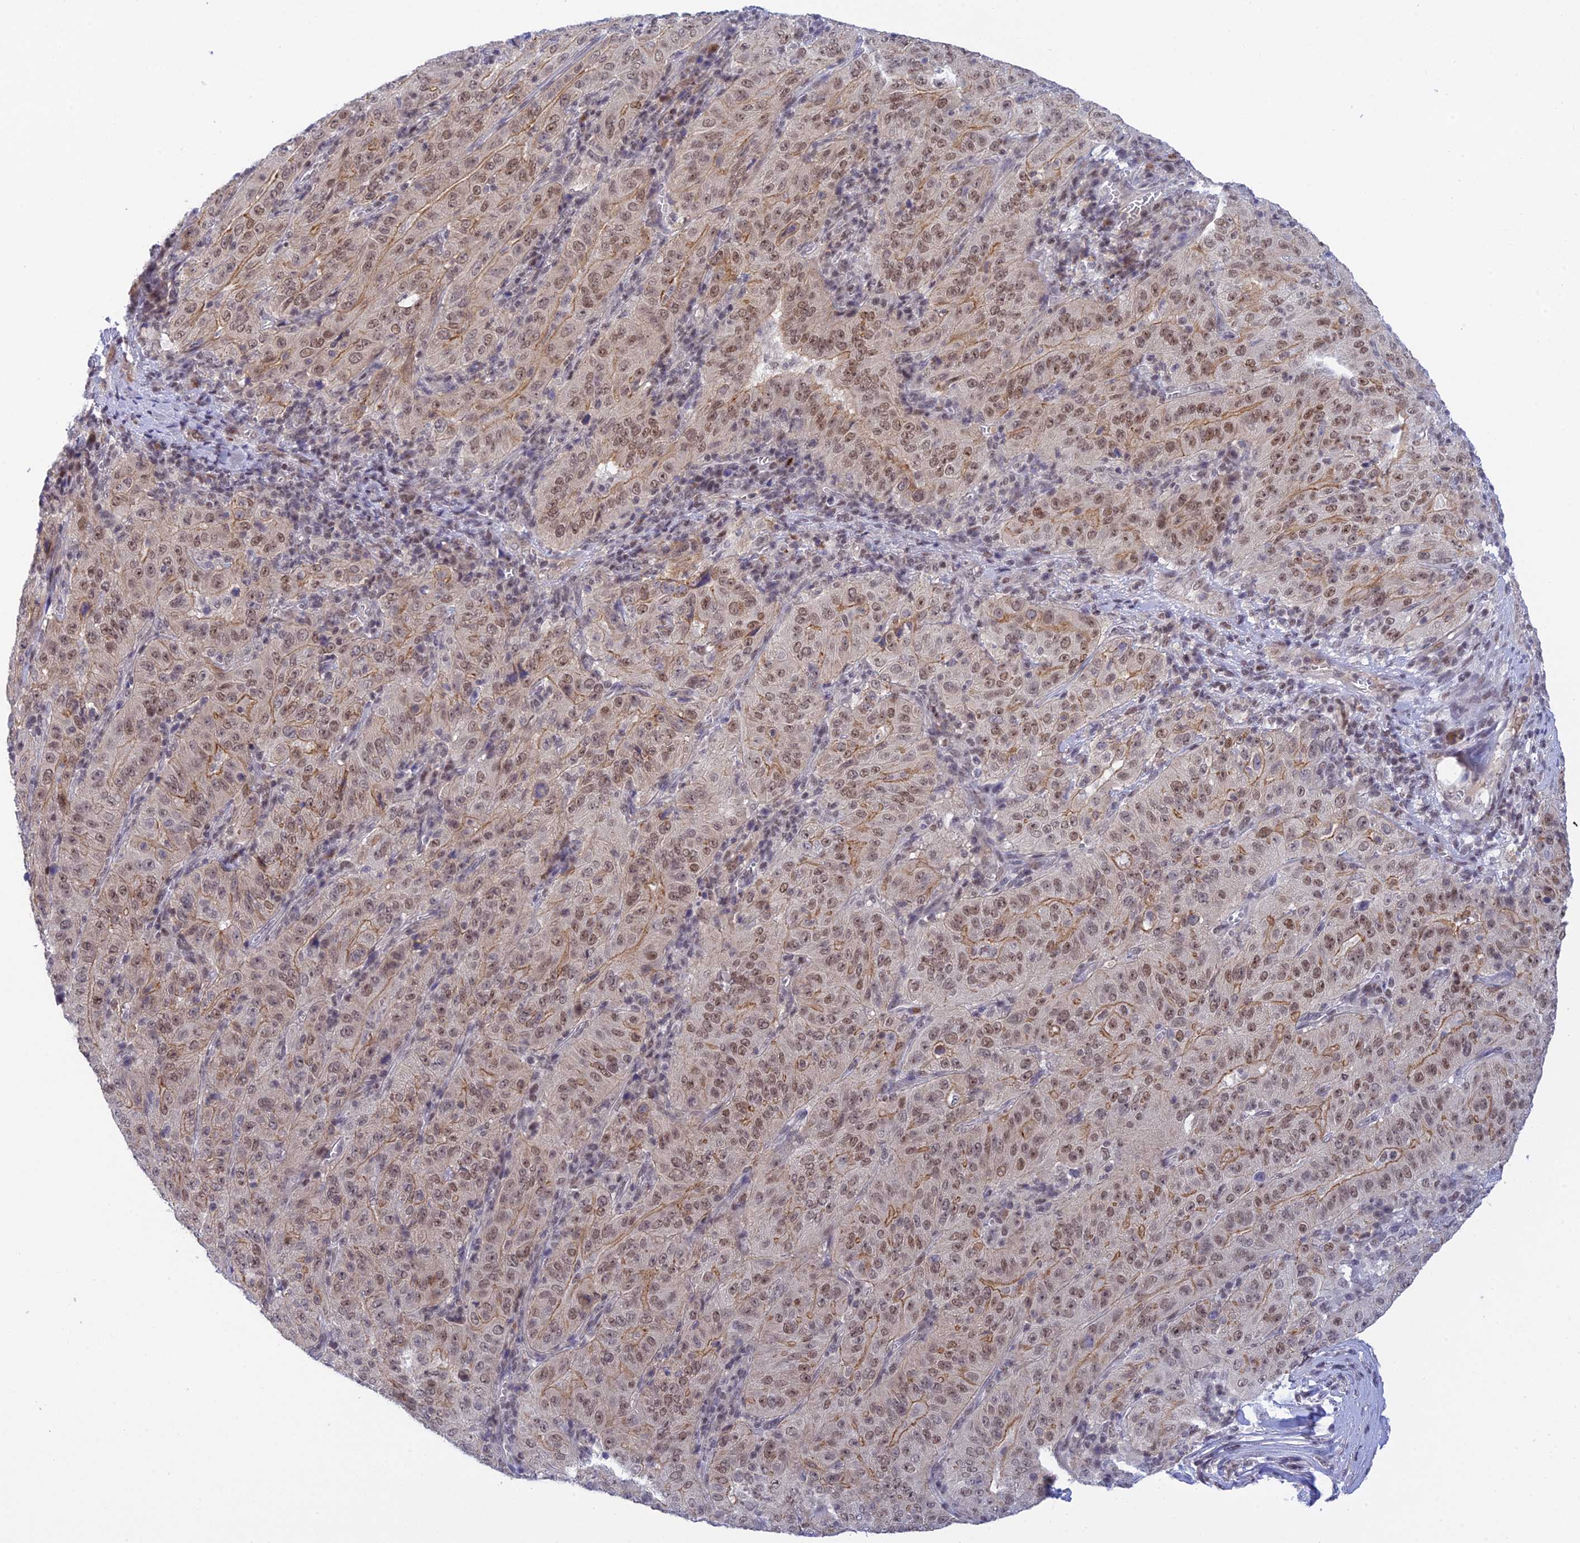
{"staining": {"intensity": "moderate", "quantity": ">75%", "location": "cytoplasmic/membranous,nuclear"}, "tissue": "pancreatic cancer", "cell_type": "Tumor cells", "image_type": "cancer", "snomed": [{"axis": "morphology", "description": "Adenocarcinoma, NOS"}, {"axis": "topography", "description": "Pancreas"}], "caption": "High-magnification brightfield microscopy of adenocarcinoma (pancreatic) stained with DAB (brown) and counterstained with hematoxylin (blue). tumor cells exhibit moderate cytoplasmic/membranous and nuclear expression is seen in approximately>75% of cells. (brown staining indicates protein expression, while blue staining denotes nuclei).", "gene": "TCEA1", "patient": {"sex": "male", "age": 63}}